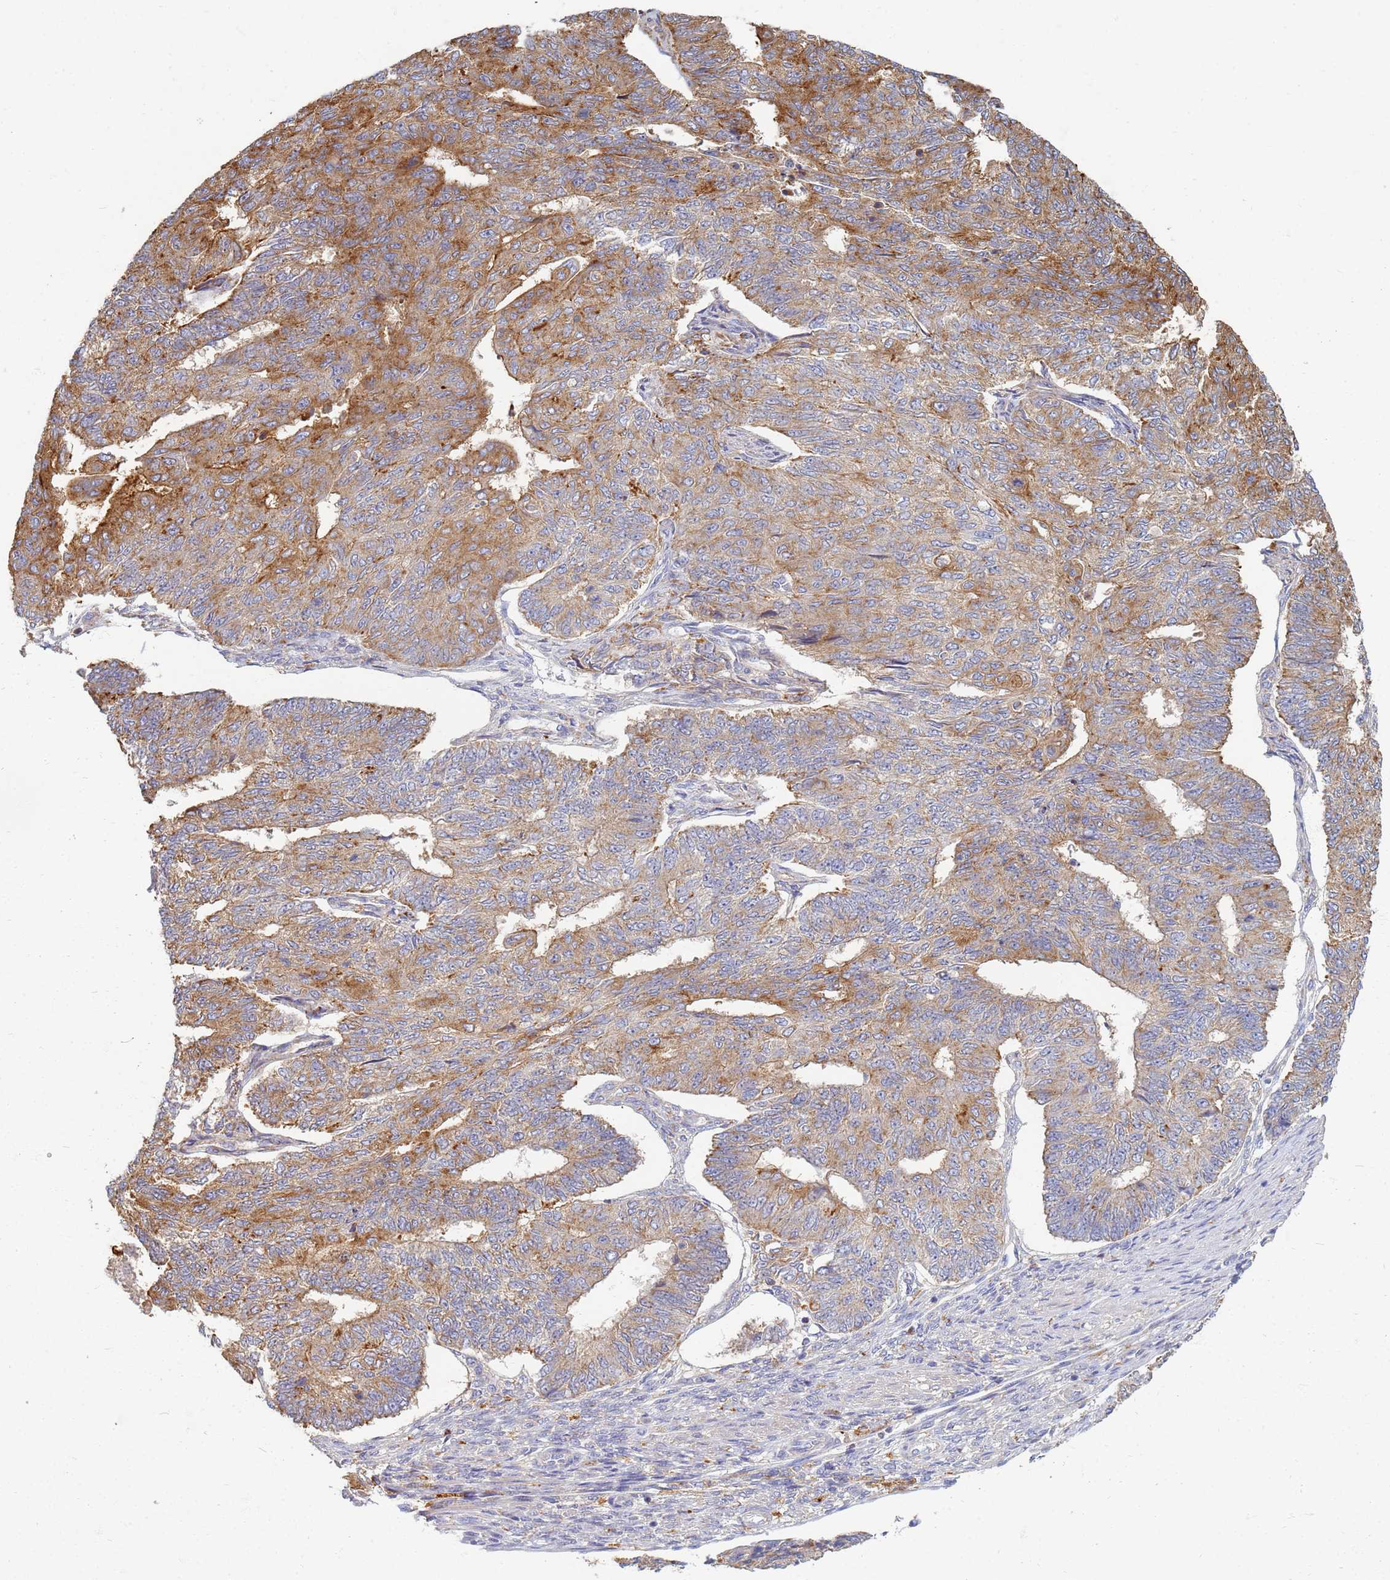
{"staining": {"intensity": "moderate", "quantity": ">75%", "location": "cytoplasmic/membranous"}, "tissue": "endometrial cancer", "cell_type": "Tumor cells", "image_type": "cancer", "snomed": [{"axis": "morphology", "description": "Adenocarcinoma, NOS"}, {"axis": "topography", "description": "Endometrium"}], "caption": "Moderate cytoplasmic/membranous positivity for a protein is seen in about >75% of tumor cells of endometrial cancer using immunohistochemistry (IHC).", "gene": "ATP6V1E1", "patient": {"sex": "female", "age": 32}}